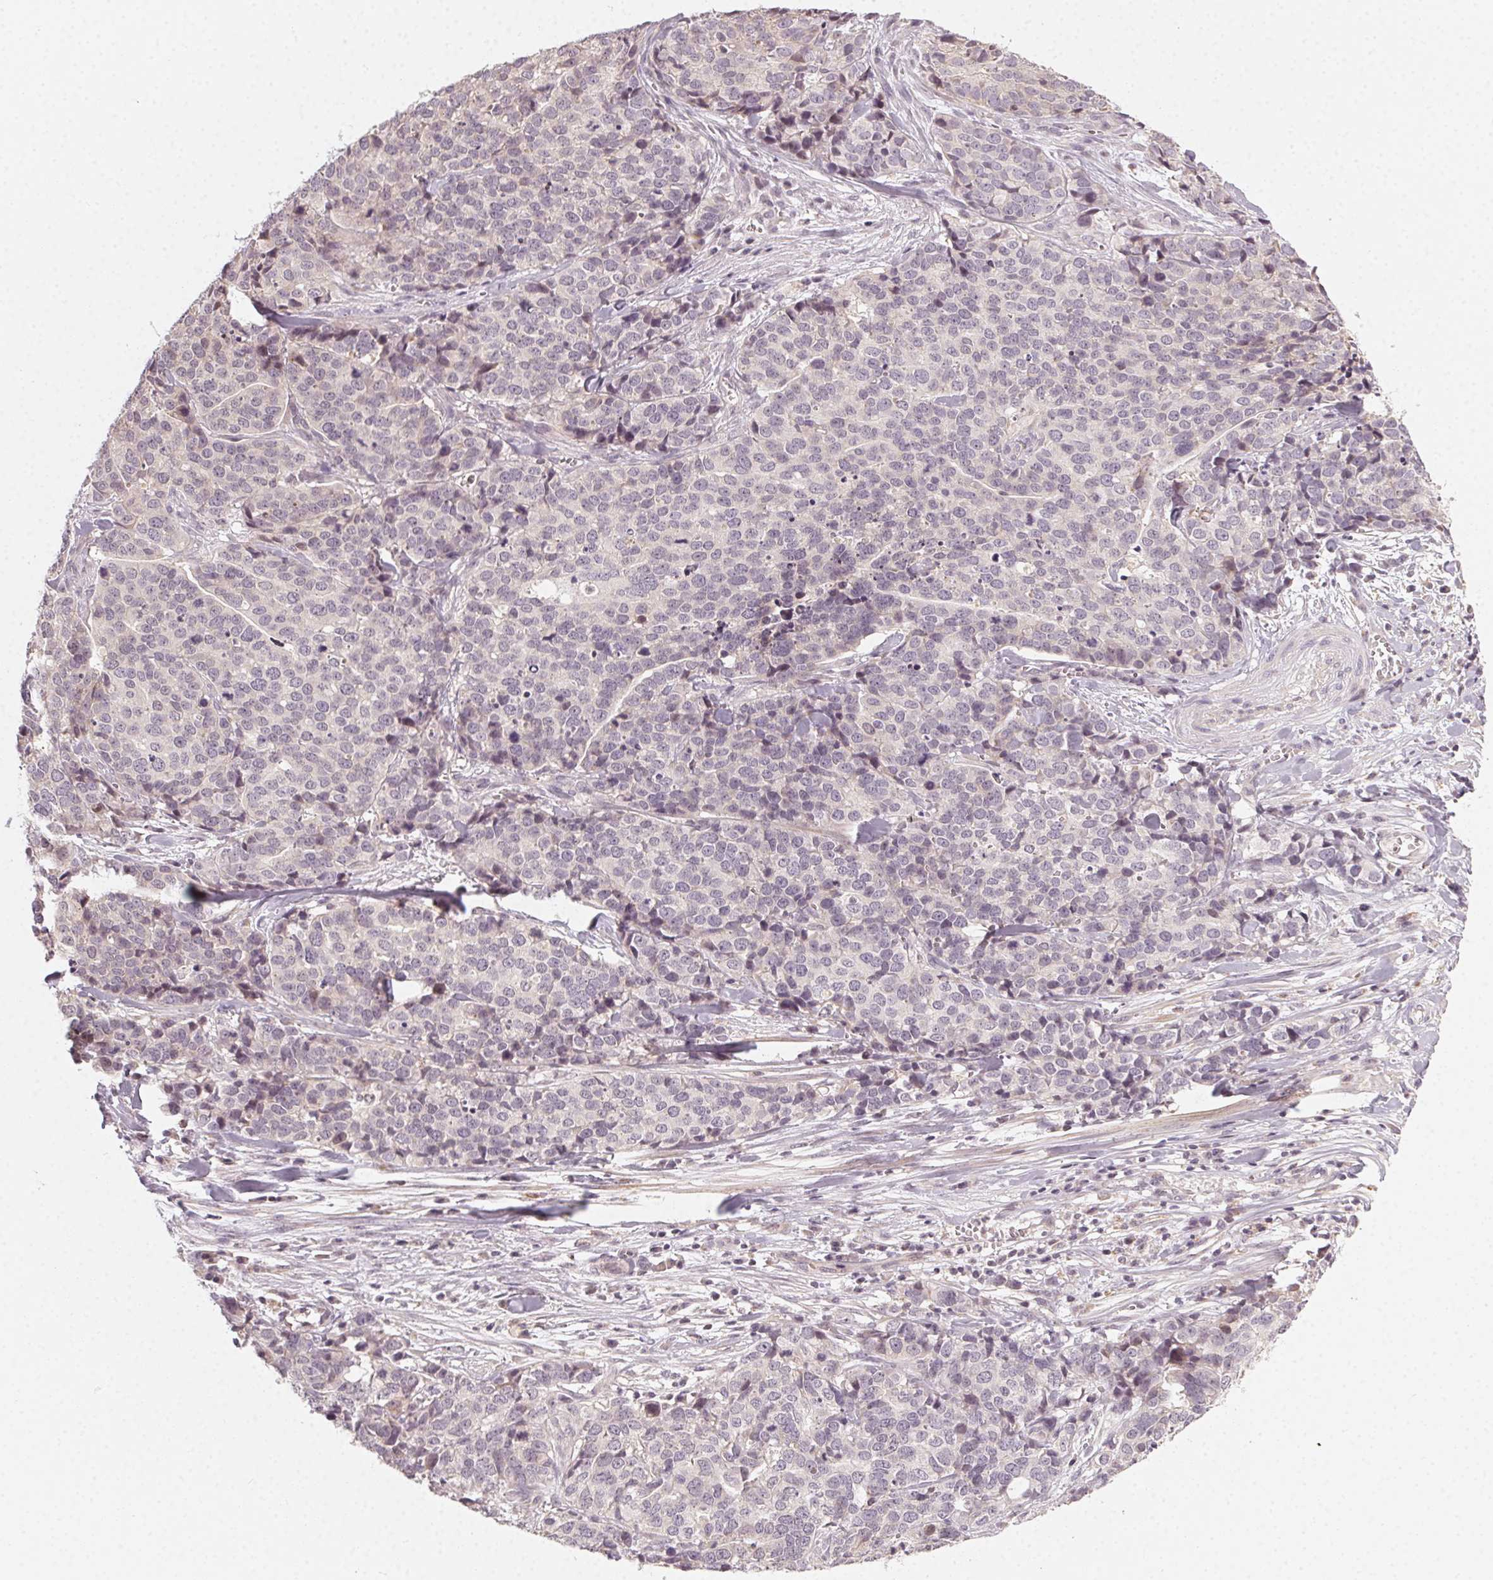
{"staining": {"intensity": "negative", "quantity": "none", "location": "none"}, "tissue": "ovarian cancer", "cell_type": "Tumor cells", "image_type": "cancer", "snomed": [{"axis": "morphology", "description": "Carcinoma, endometroid"}, {"axis": "topography", "description": "Ovary"}], "caption": "Immunohistochemical staining of ovarian cancer (endometroid carcinoma) reveals no significant staining in tumor cells.", "gene": "NCOA4", "patient": {"sex": "female", "age": 65}}